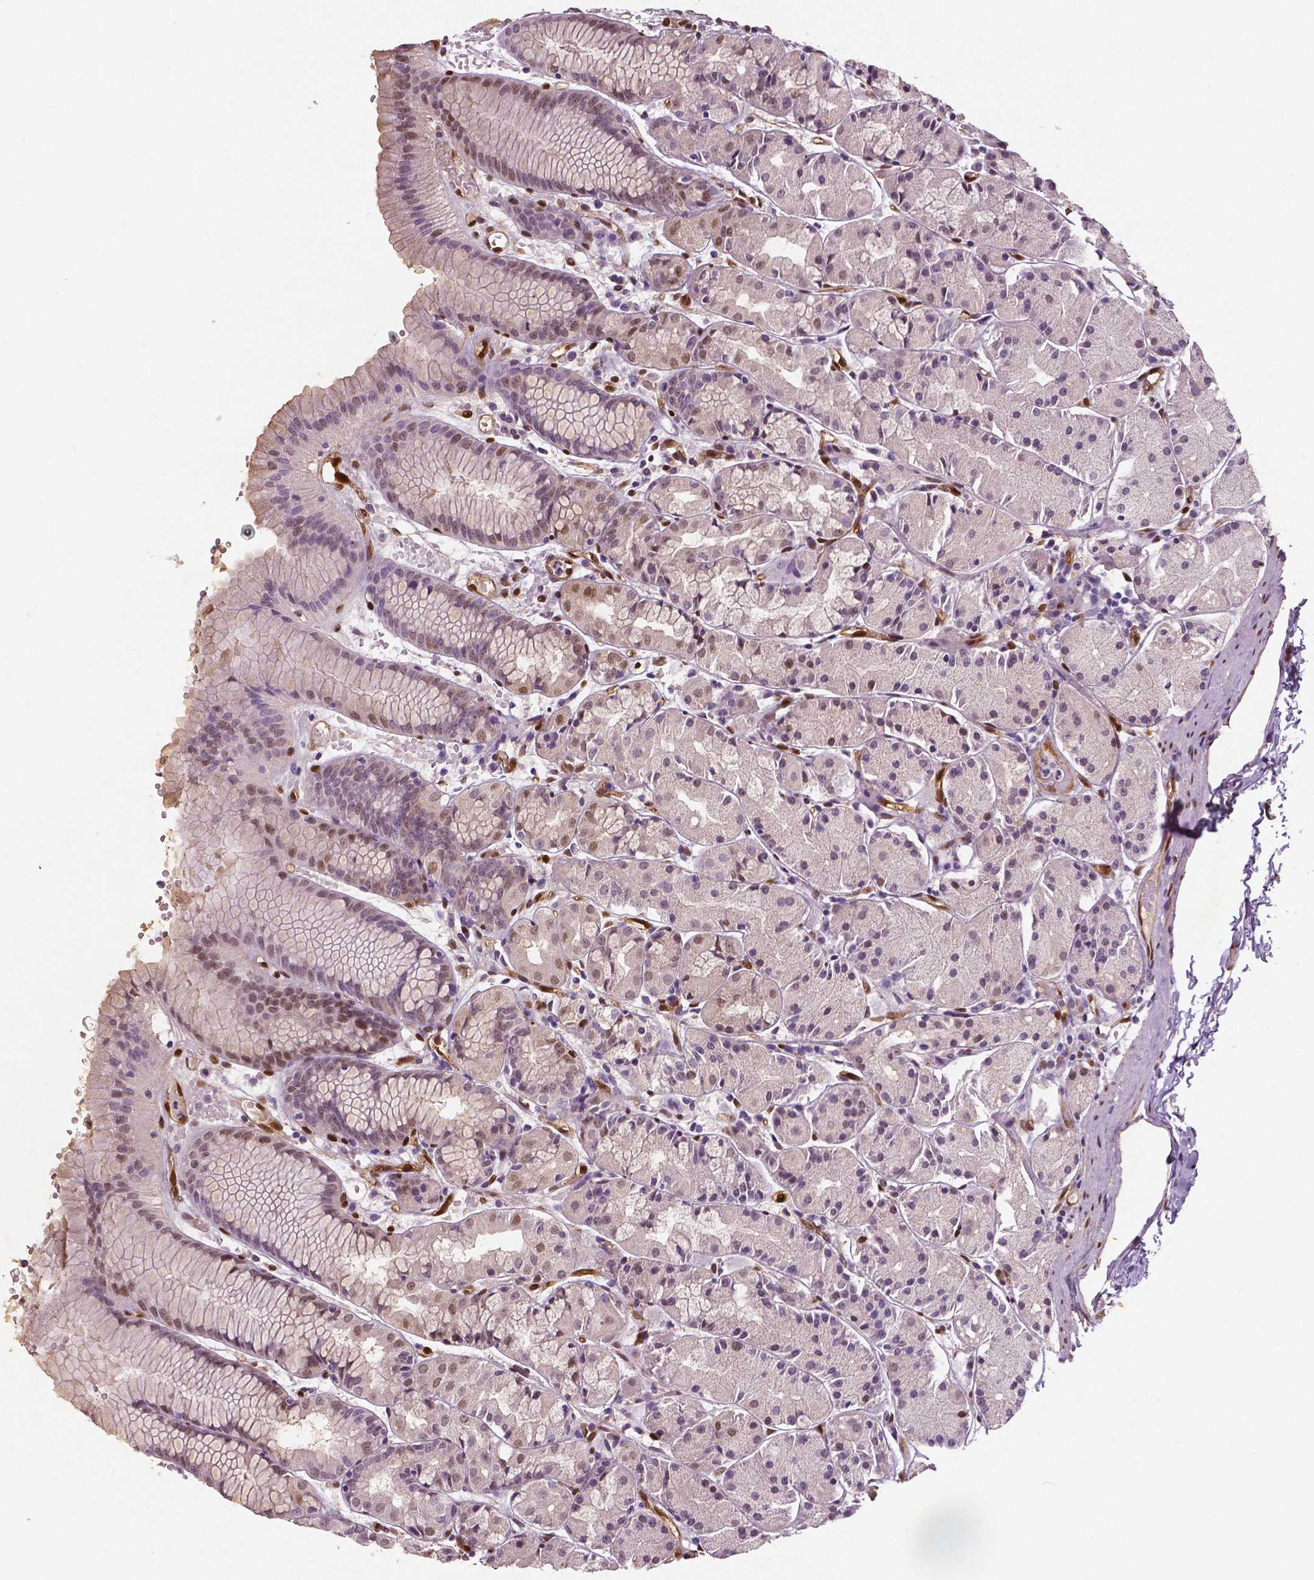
{"staining": {"intensity": "moderate", "quantity": "<25%", "location": "nuclear"}, "tissue": "stomach", "cell_type": "Glandular cells", "image_type": "normal", "snomed": [{"axis": "morphology", "description": "Normal tissue, NOS"}, {"axis": "topography", "description": "Stomach, upper"}], "caption": "High-magnification brightfield microscopy of unremarkable stomach stained with DAB (brown) and counterstained with hematoxylin (blue). glandular cells exhibit moderate nuclear staining is appreciated in about<25% of cells. The staining was performed using DAB, with brown indicating positive protein expression. Nuclei are stained blue with hematoxylin.", "gene": "WWTR1", "patient": {"sex": "male", "age": 47}}